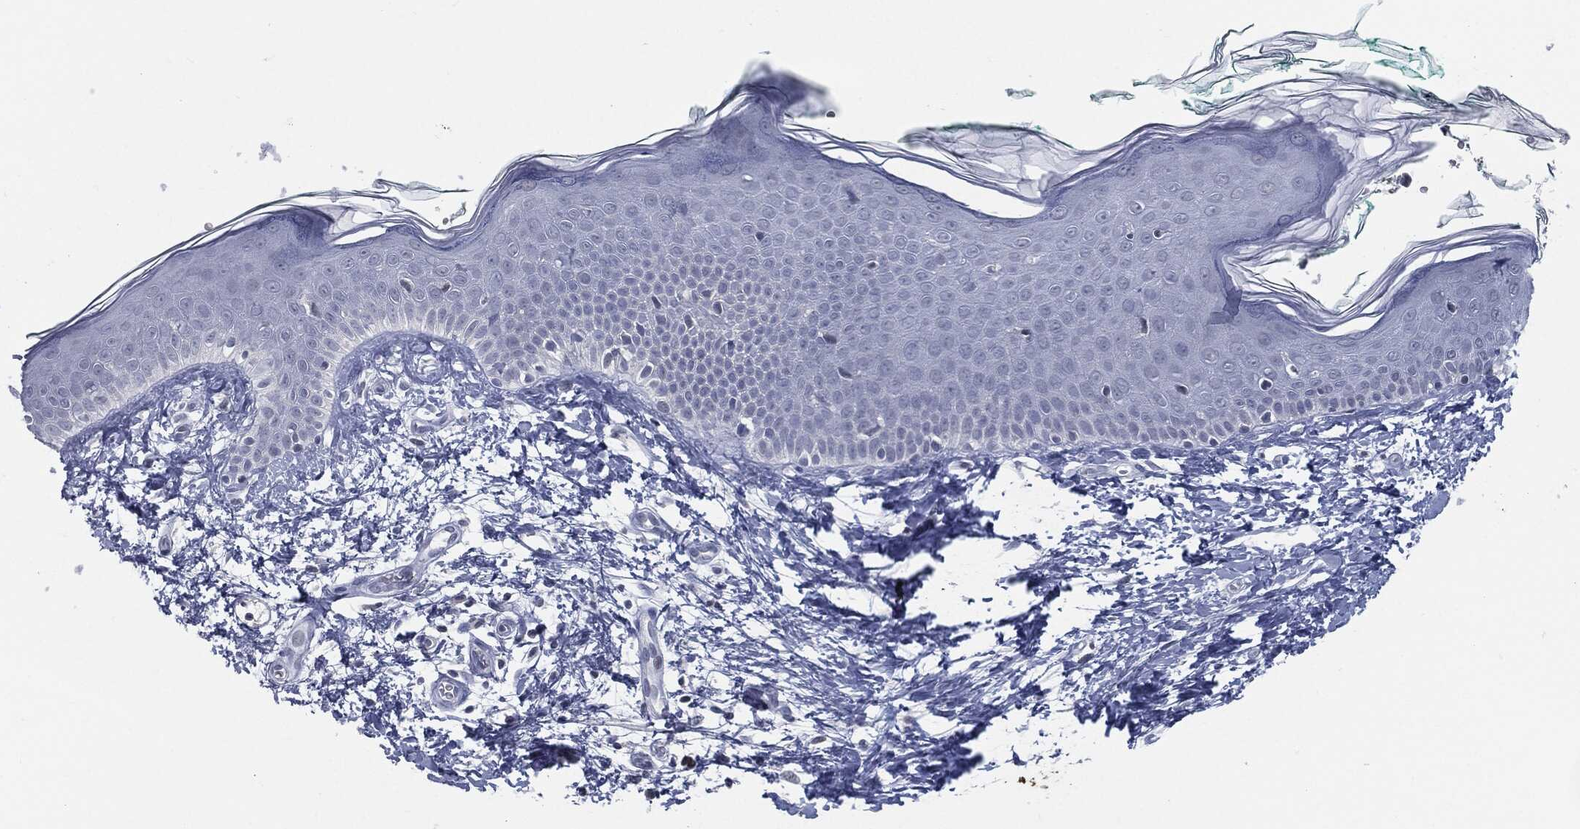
{"staining": {"intensity": "negative", "quantity": "none", "location": "none"}, "tissue": "skin", "cell_type": "Fibroblasts", "image_type": "normal", "snomed": [{"axis": "morphology", "description": "Normal tissue, NOS"}, {"axis": "morphology", "description": "Basal cell carcinoma"}, {"axis": "topography", "description": "Skin"}], "caption": "Skin stained for a protein using IHC displays no expression fibroblasts.", "gene": "PROM1", "patient": {"sex": "male", "age": 33}}